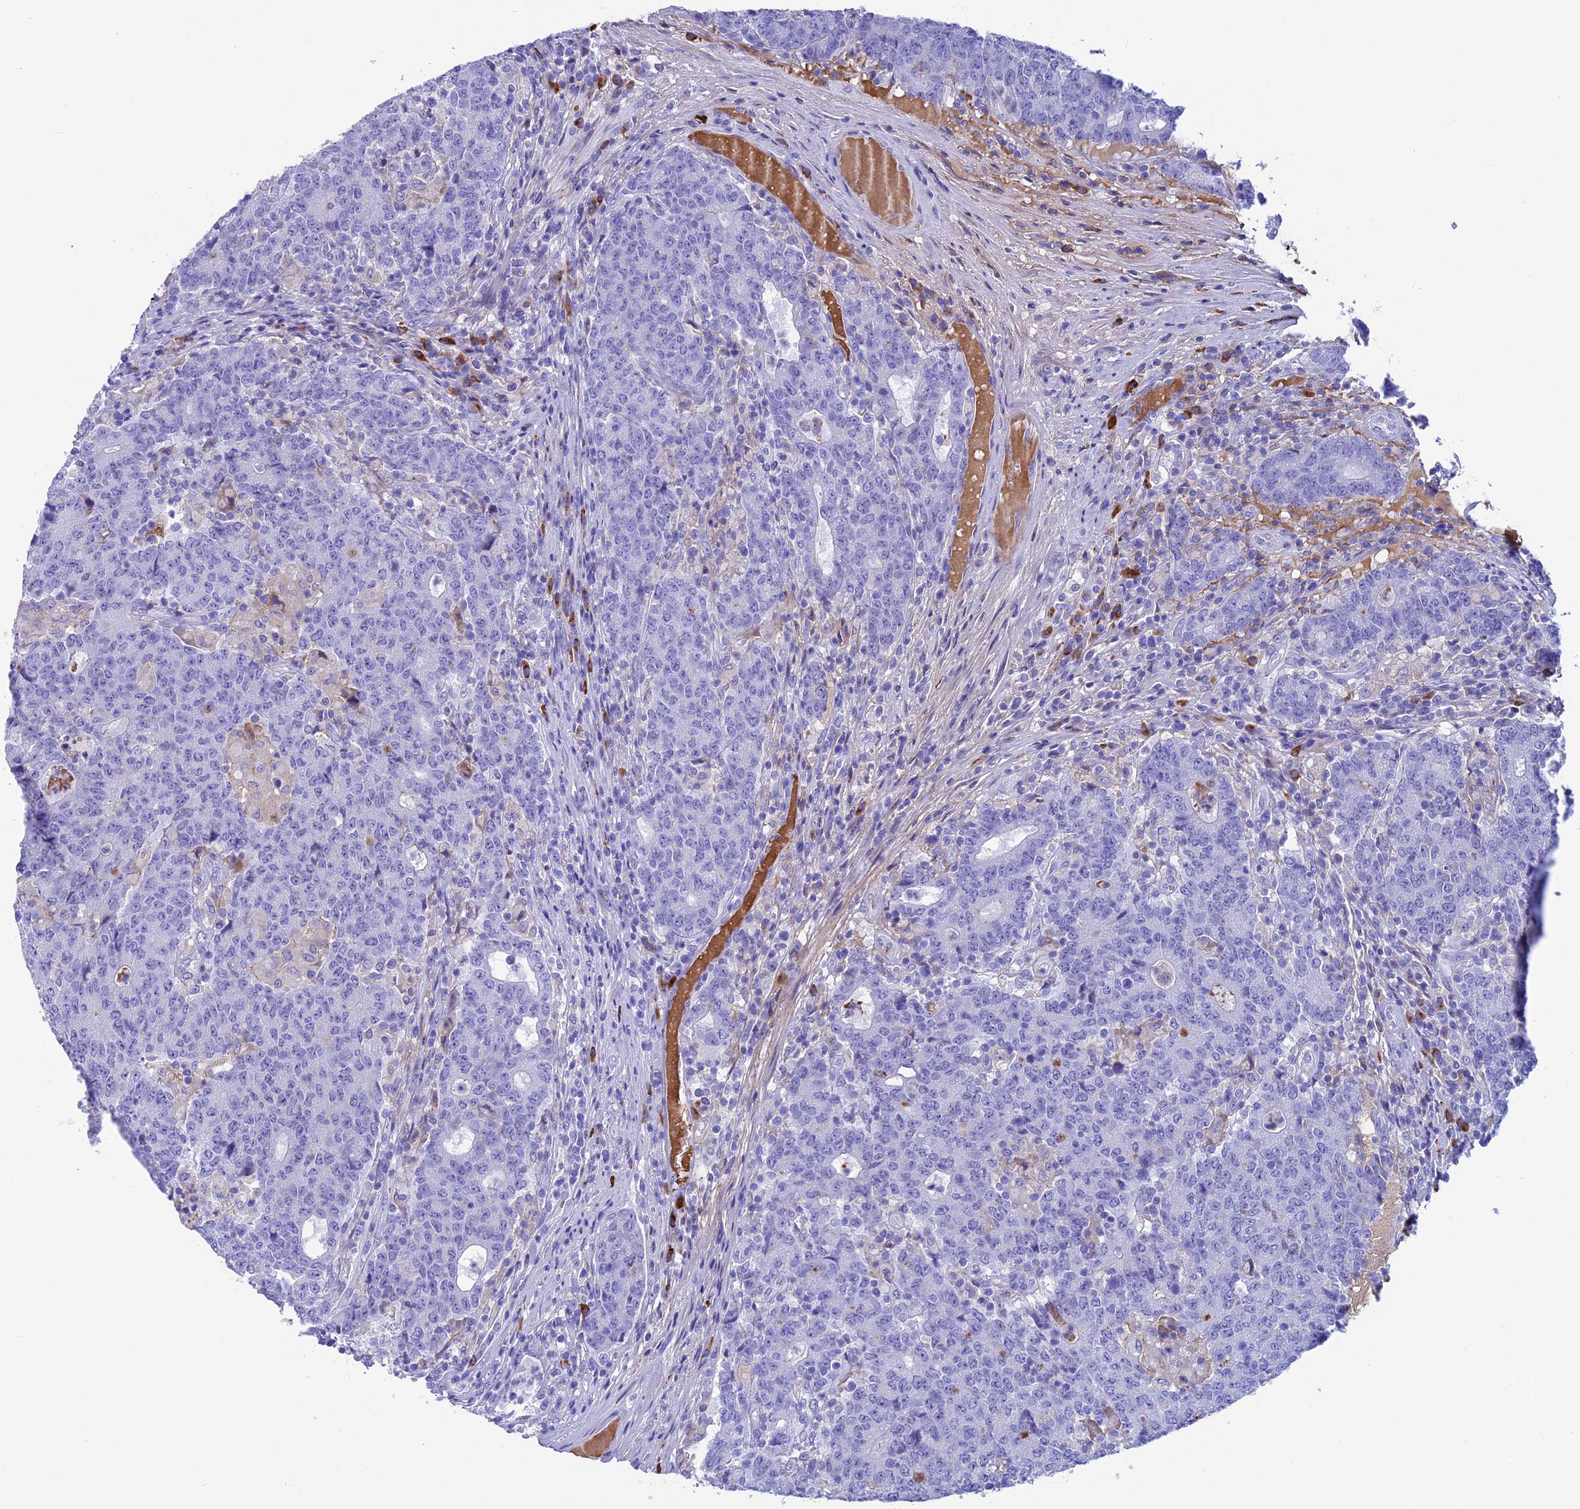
{"staining": {"intensity": "negative", "quantity": "none", "location": "none"}, "tissue": "colorectal cancer", "cell_type": "Tumor cells", "image_type": "cancer", "snomed": [{"axis": "morphology", "description": "Adenocarcinoma, NOS"}, {"axis": "topography", "description": "Colon"}], "caption": "High magnification brightfield microscopy of adenocarcinoma (colorectal) stained with DAB (3,3'-diaminobenzidine) (brown) and counterstained with hematoxylin (blue): tumor cells show no significant positivity. The staining is performed using DAB brown chromogen with nuclei counter-stained in using hematoxylin.", "gene": "IGSF6", "patient": {"sex": "female", "age": 75}}